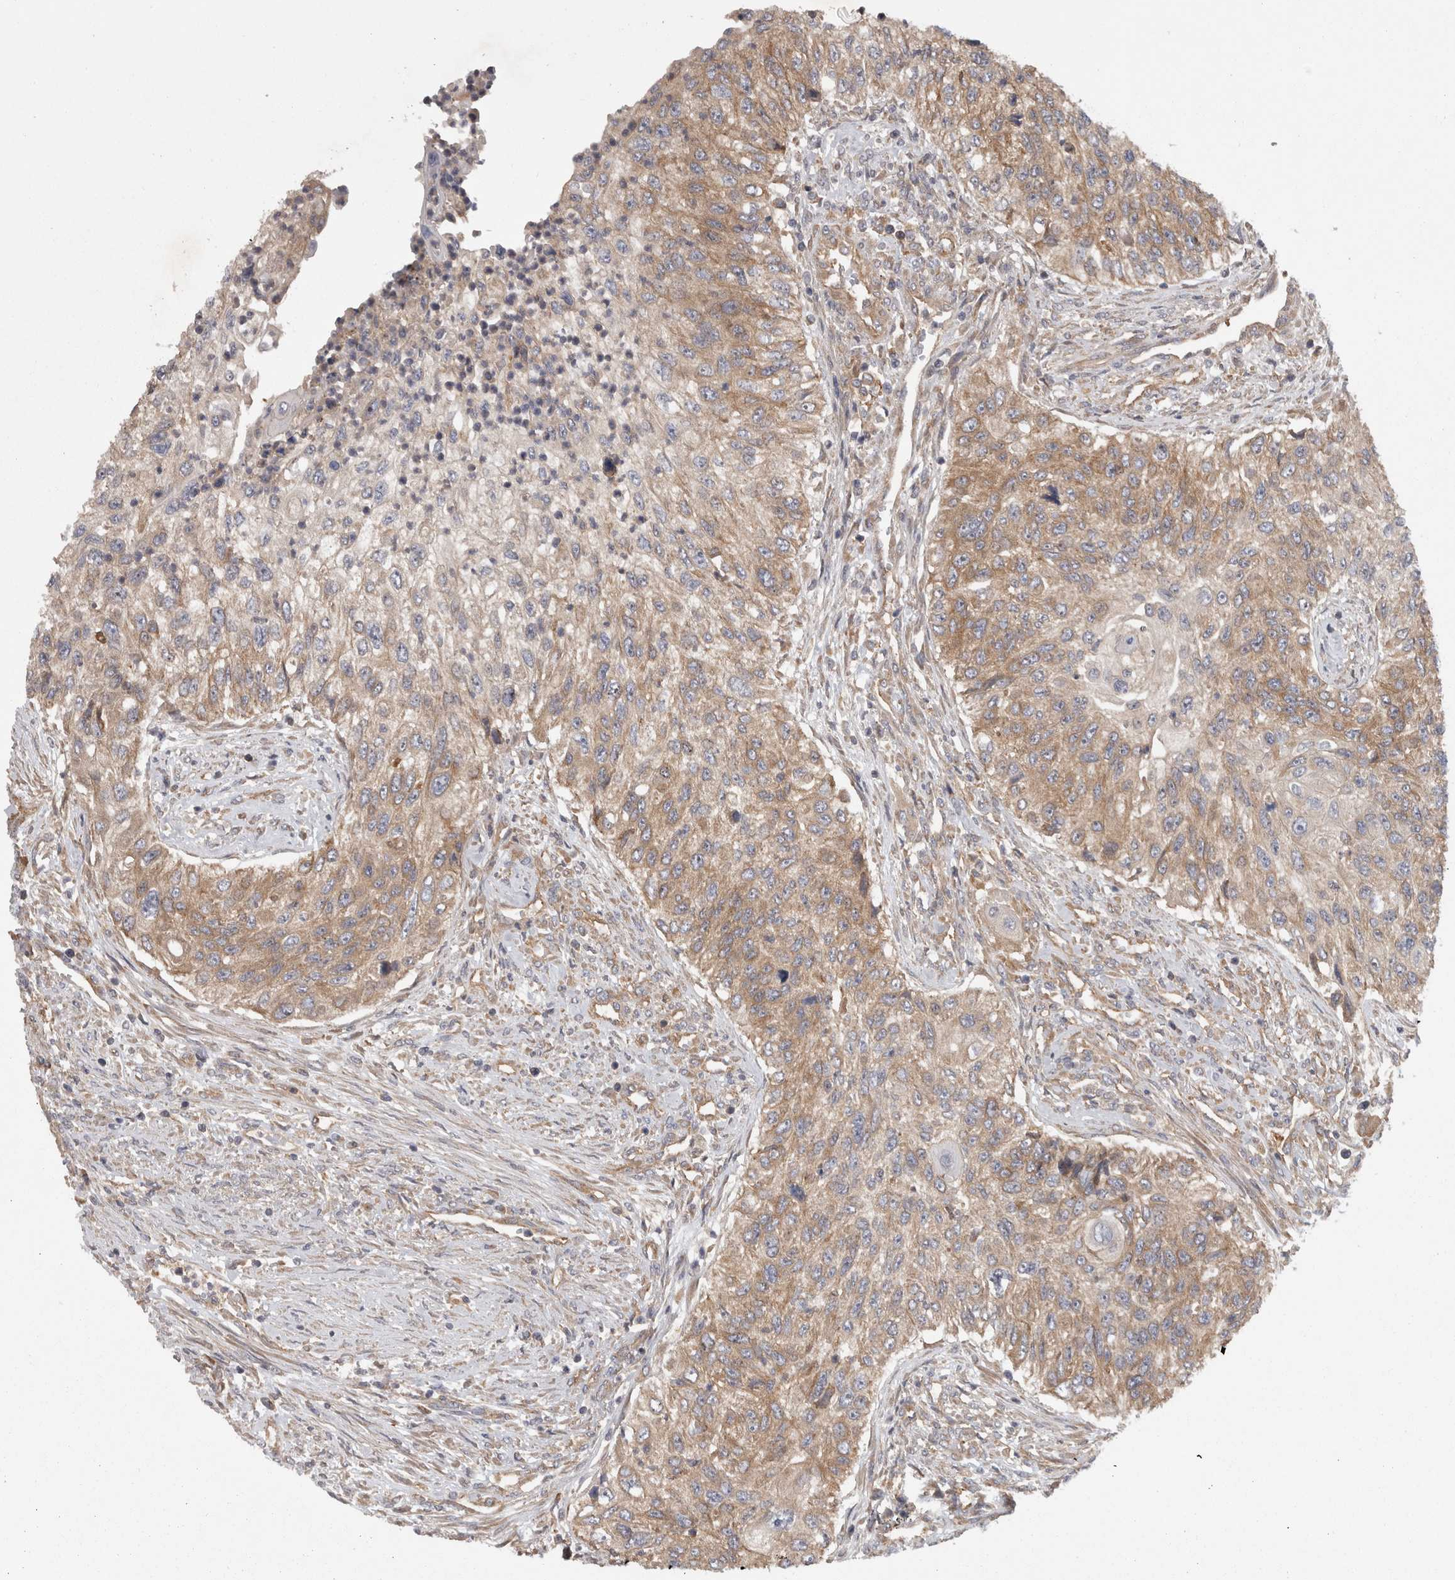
{"staining": {"intensity": "moderate", "quantity": ">75%", "location": "cytoplasmic/membranous"}, "tissue": "urothelial cancer", "cell_type": "Tumor cells", "image_type": "cancer", "snomed": [{"axis": "morphology", "description": "Urothelial carcinoma, High grade"}, {"axis": "topography", "description": "Urinary bladder"}], "caption": "IHC histopathology image of neoplastic tissue: human urothelial cancer stained using immunohistochemistry displays medium levels of moderate protein expression localized specifically in the cytoplasmic/membranous of tumor cells, appearing as a cytoplasmic/membranous brown color.", "gene": "SMCR8", "patient": {"sex": "female", "age": 60}}